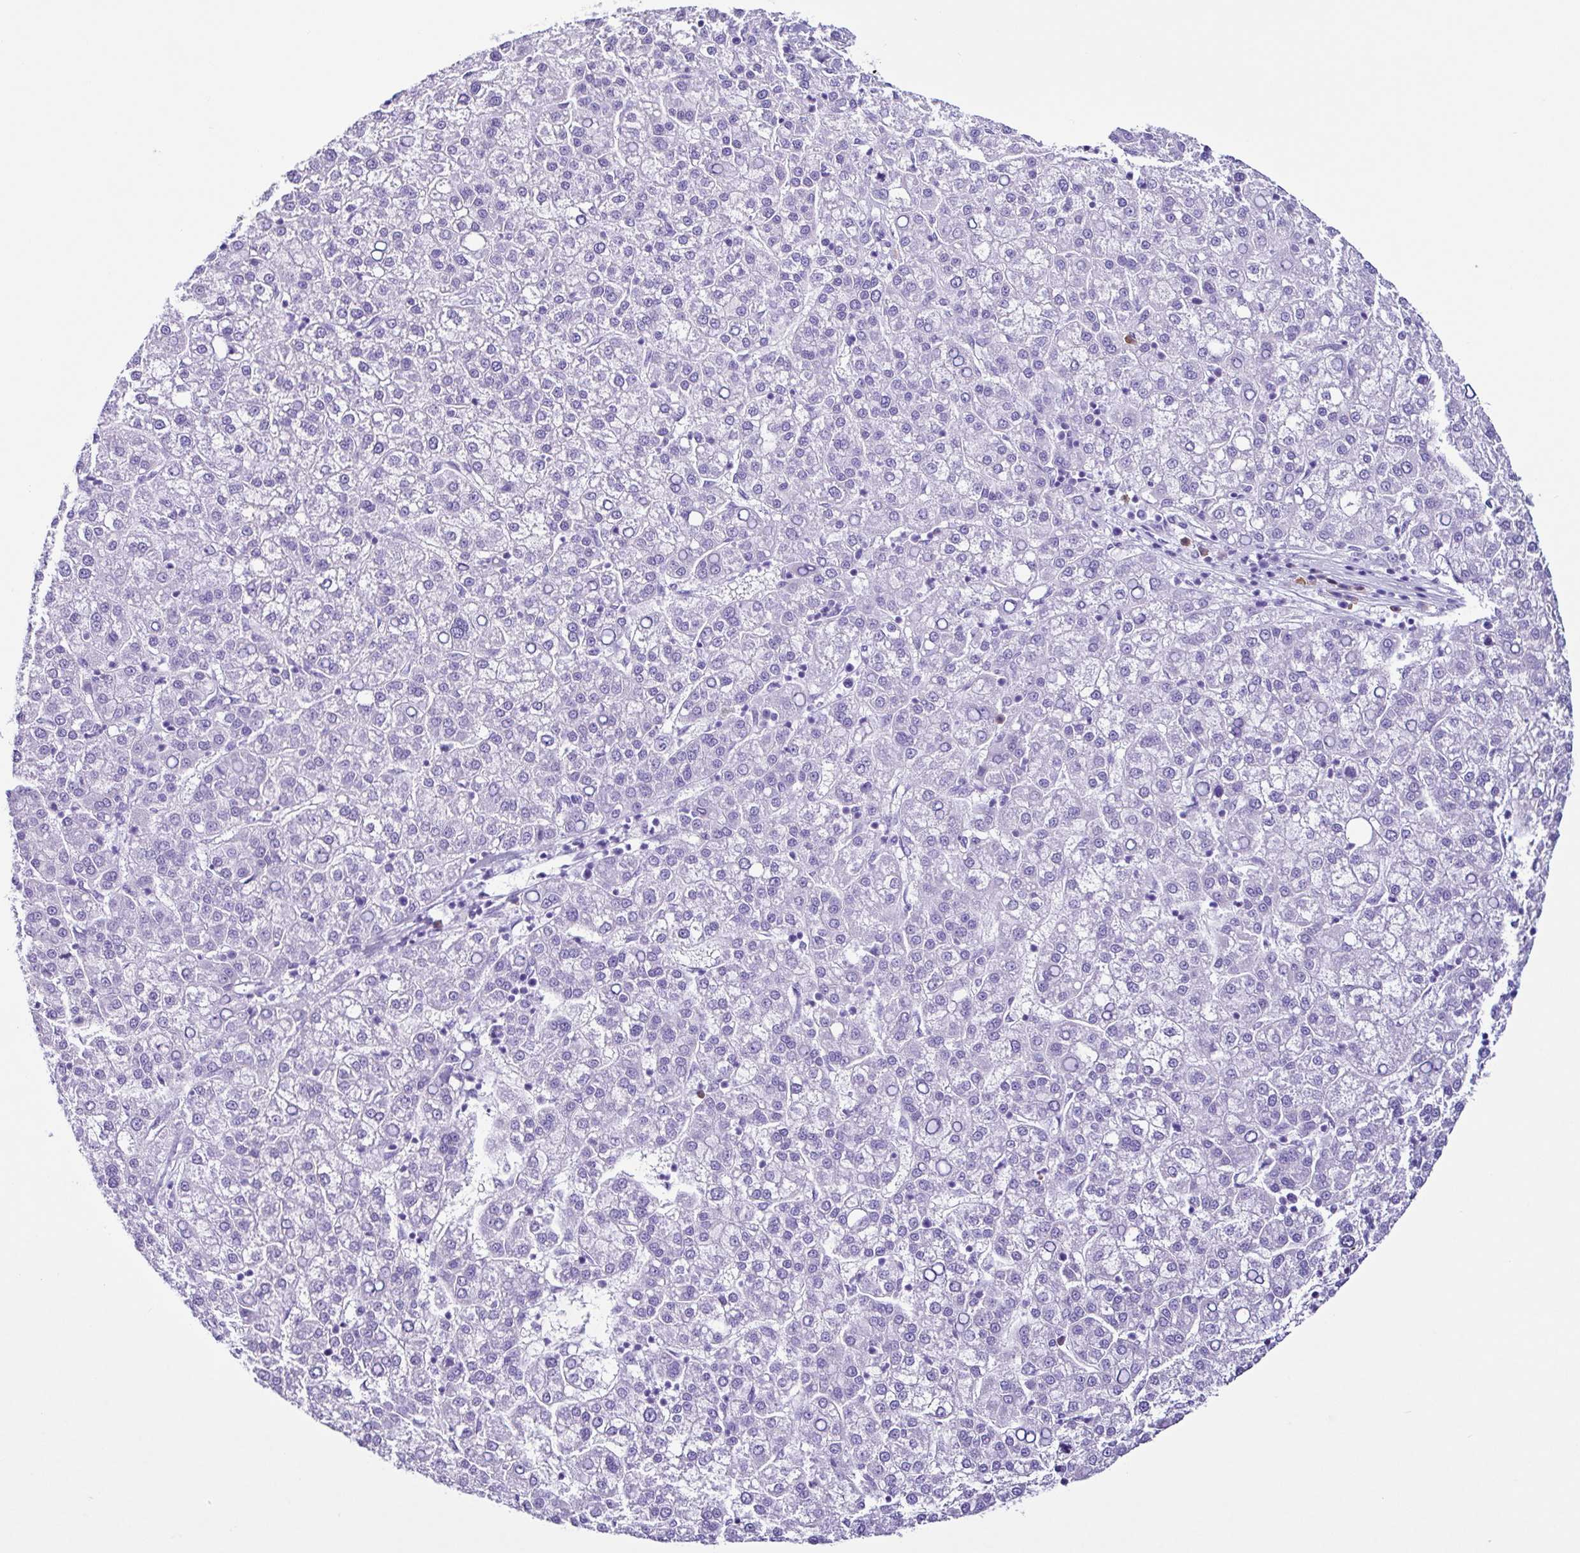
{"staining": {"intensity": "negative", "quantity": "none", "location": "none"}, "tissue": "liver cancer", "cell_type": "Tumor cells", "image_type": "cancer", "snomed": [{"axis": "morphology", "description": "Carcinoma, Hepatocellular, NOS"}, {"axis": "topography", "description": "Liver"}], "caption": "There is no significant positivity in tumor cells of liver cancer. (DAB immunohistochemistry, high magnification).", "gene": "PIGF", "patient": {"sex": "female", "age": 58}}